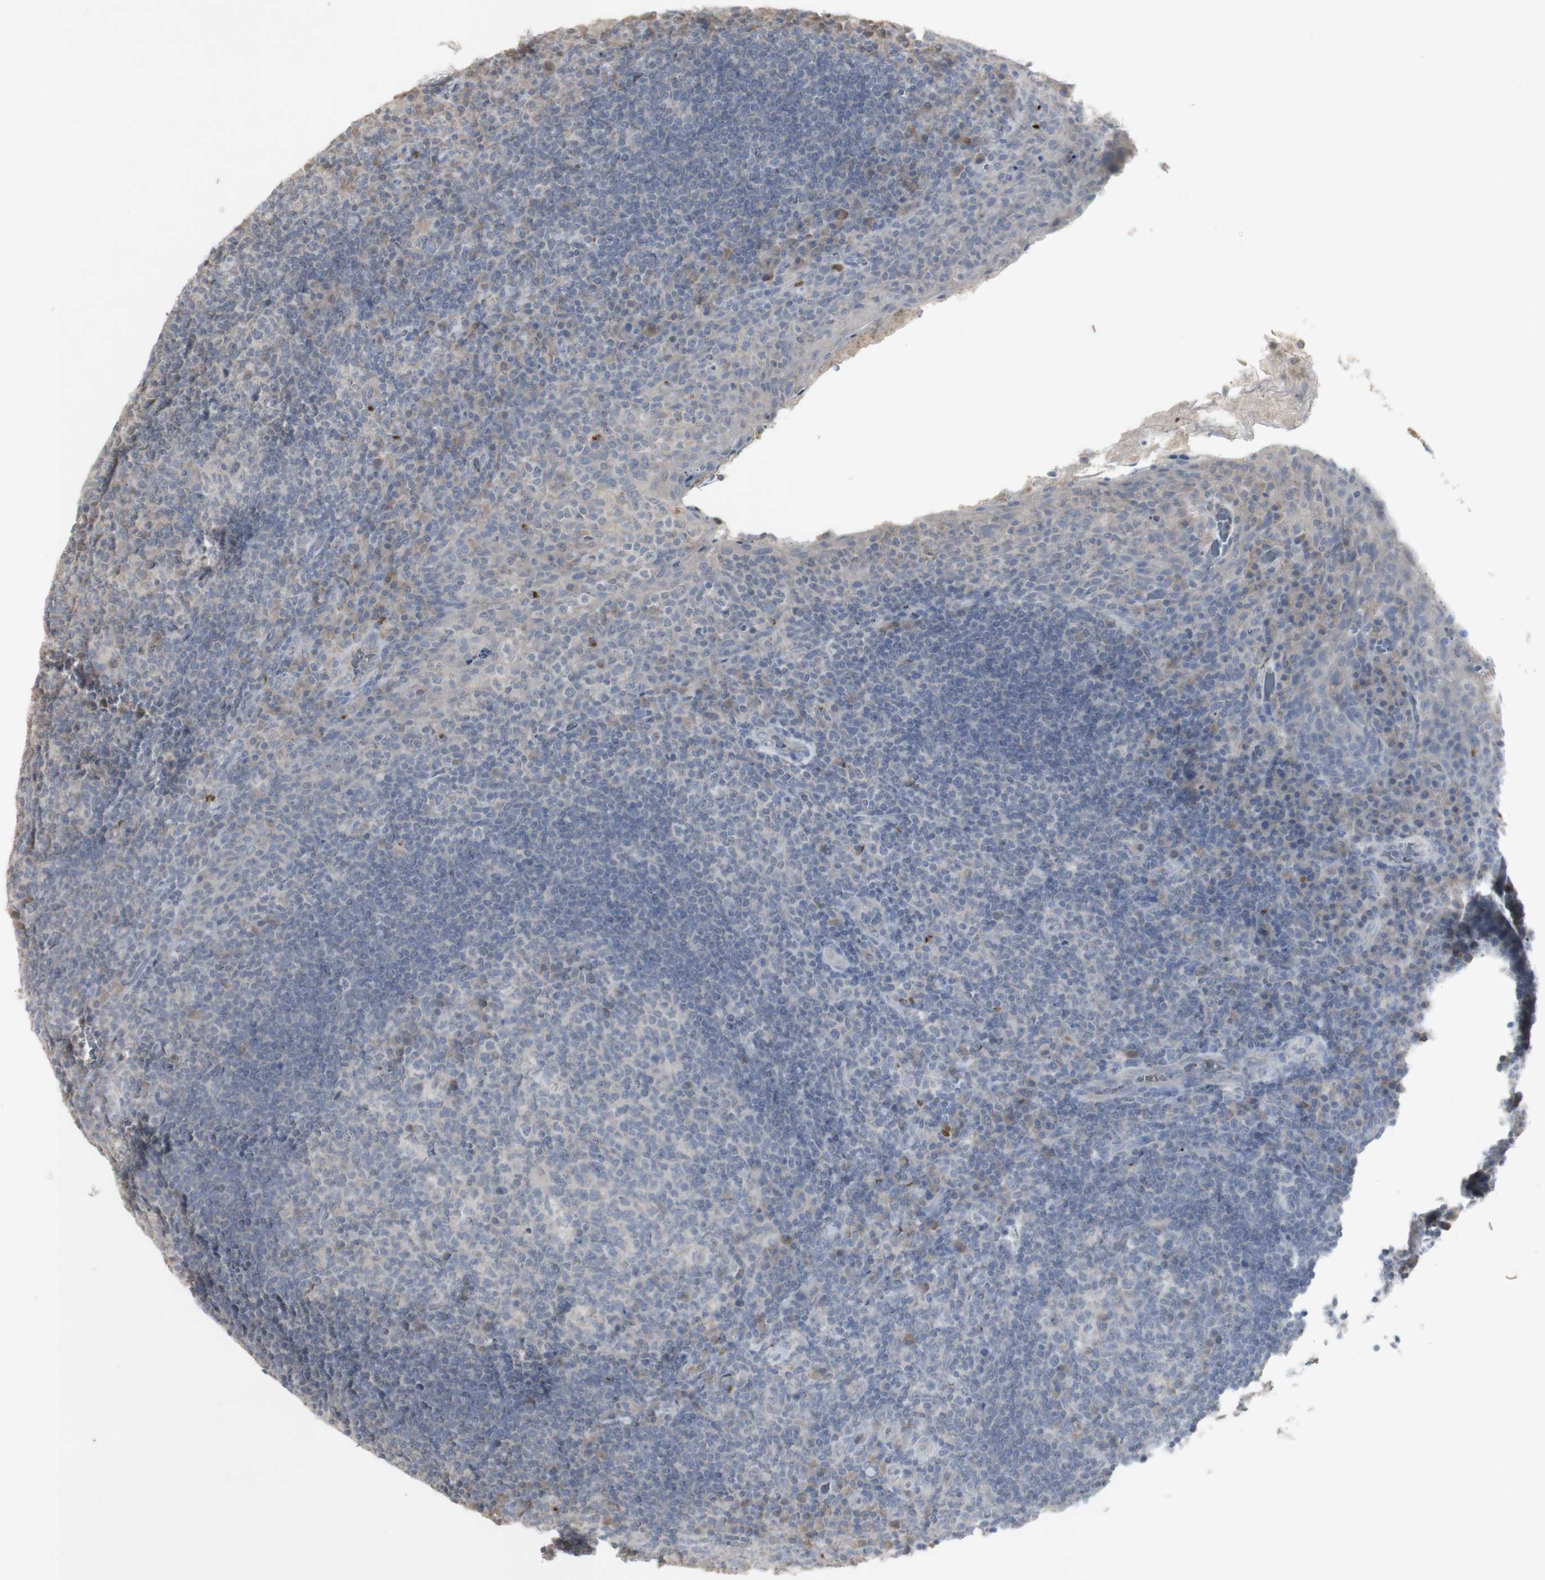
{"staining": {"intensity": "negative", "quantity": "none", "location": "none"}, "tissue": "tonsil", "cell_type": "Germinal center cells", "image_type": "normal", "snomed": [{"axis": "morphology", "description": "Normal tissue, NOS"}, {"axis": "topography", "description": "Tonsil"}], "caption": "The micrograph shows no staining of germinal center cells in benign tonsil.", "gene": "INS", "patient": {"sex": "male", "age": 17}}